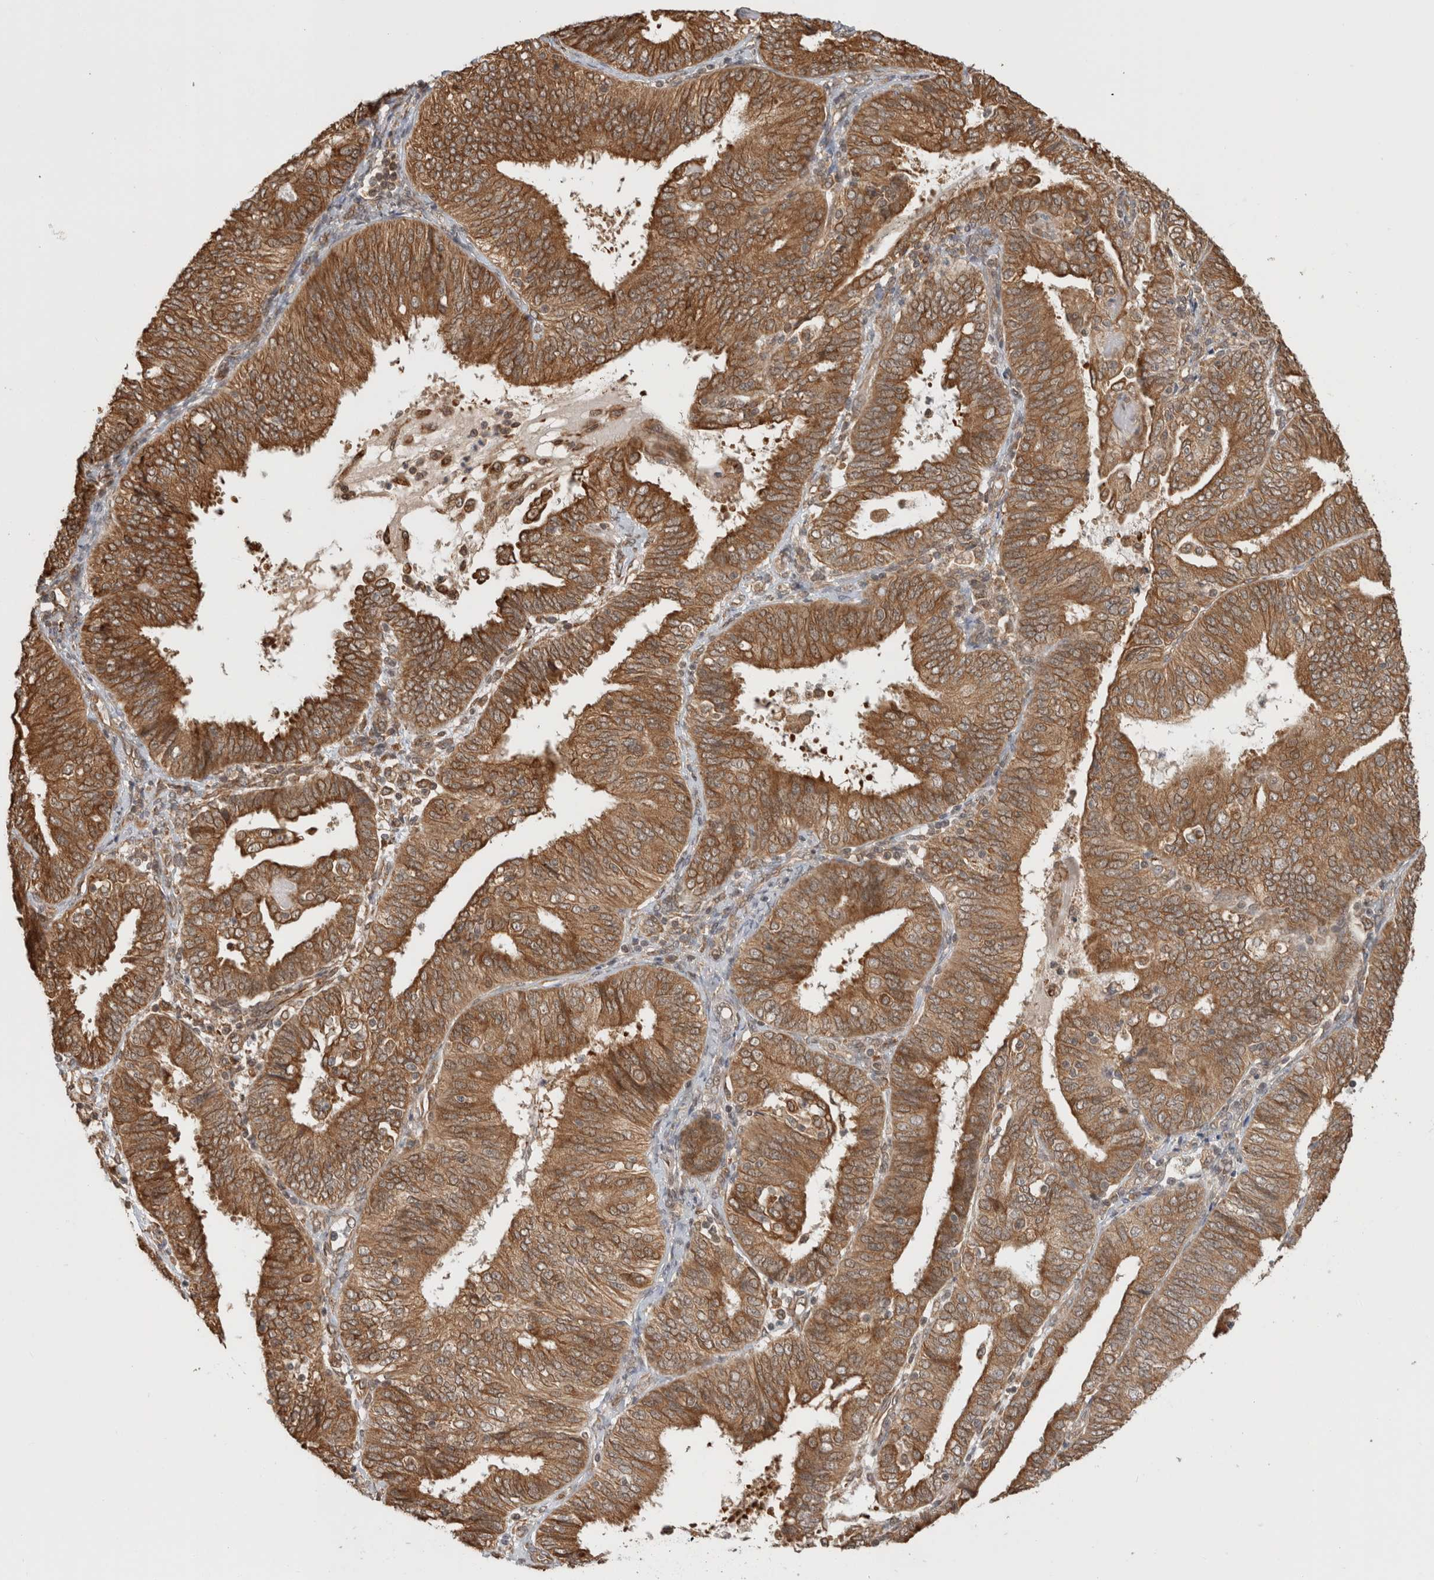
{"staining": {"intensity": "moderate", "quantity": ">75%", "location": "cytoplasmic/membranous"}, "tissue": "endometrial cancer", "cell_type": "Tumor cells", "image_type": "cancer", "snomed": [{"axis": "morphology", "description": "Adenocarcinoma, NOS"}, {"axis": "topography", "description": "Endometrium"}], "caption": "Protein analysis of endometrial cancer (adenocarcinoma) tissue shows moderate cytoplasmic/membranous expression in approximately >75% of tumor cells. (DAB (3,3'-diaminobenzidine) = brown stain, brightfield microscopy at high magnification).", "gene": "MS4A7", "patient": {"sex": "female", "age": 58}}